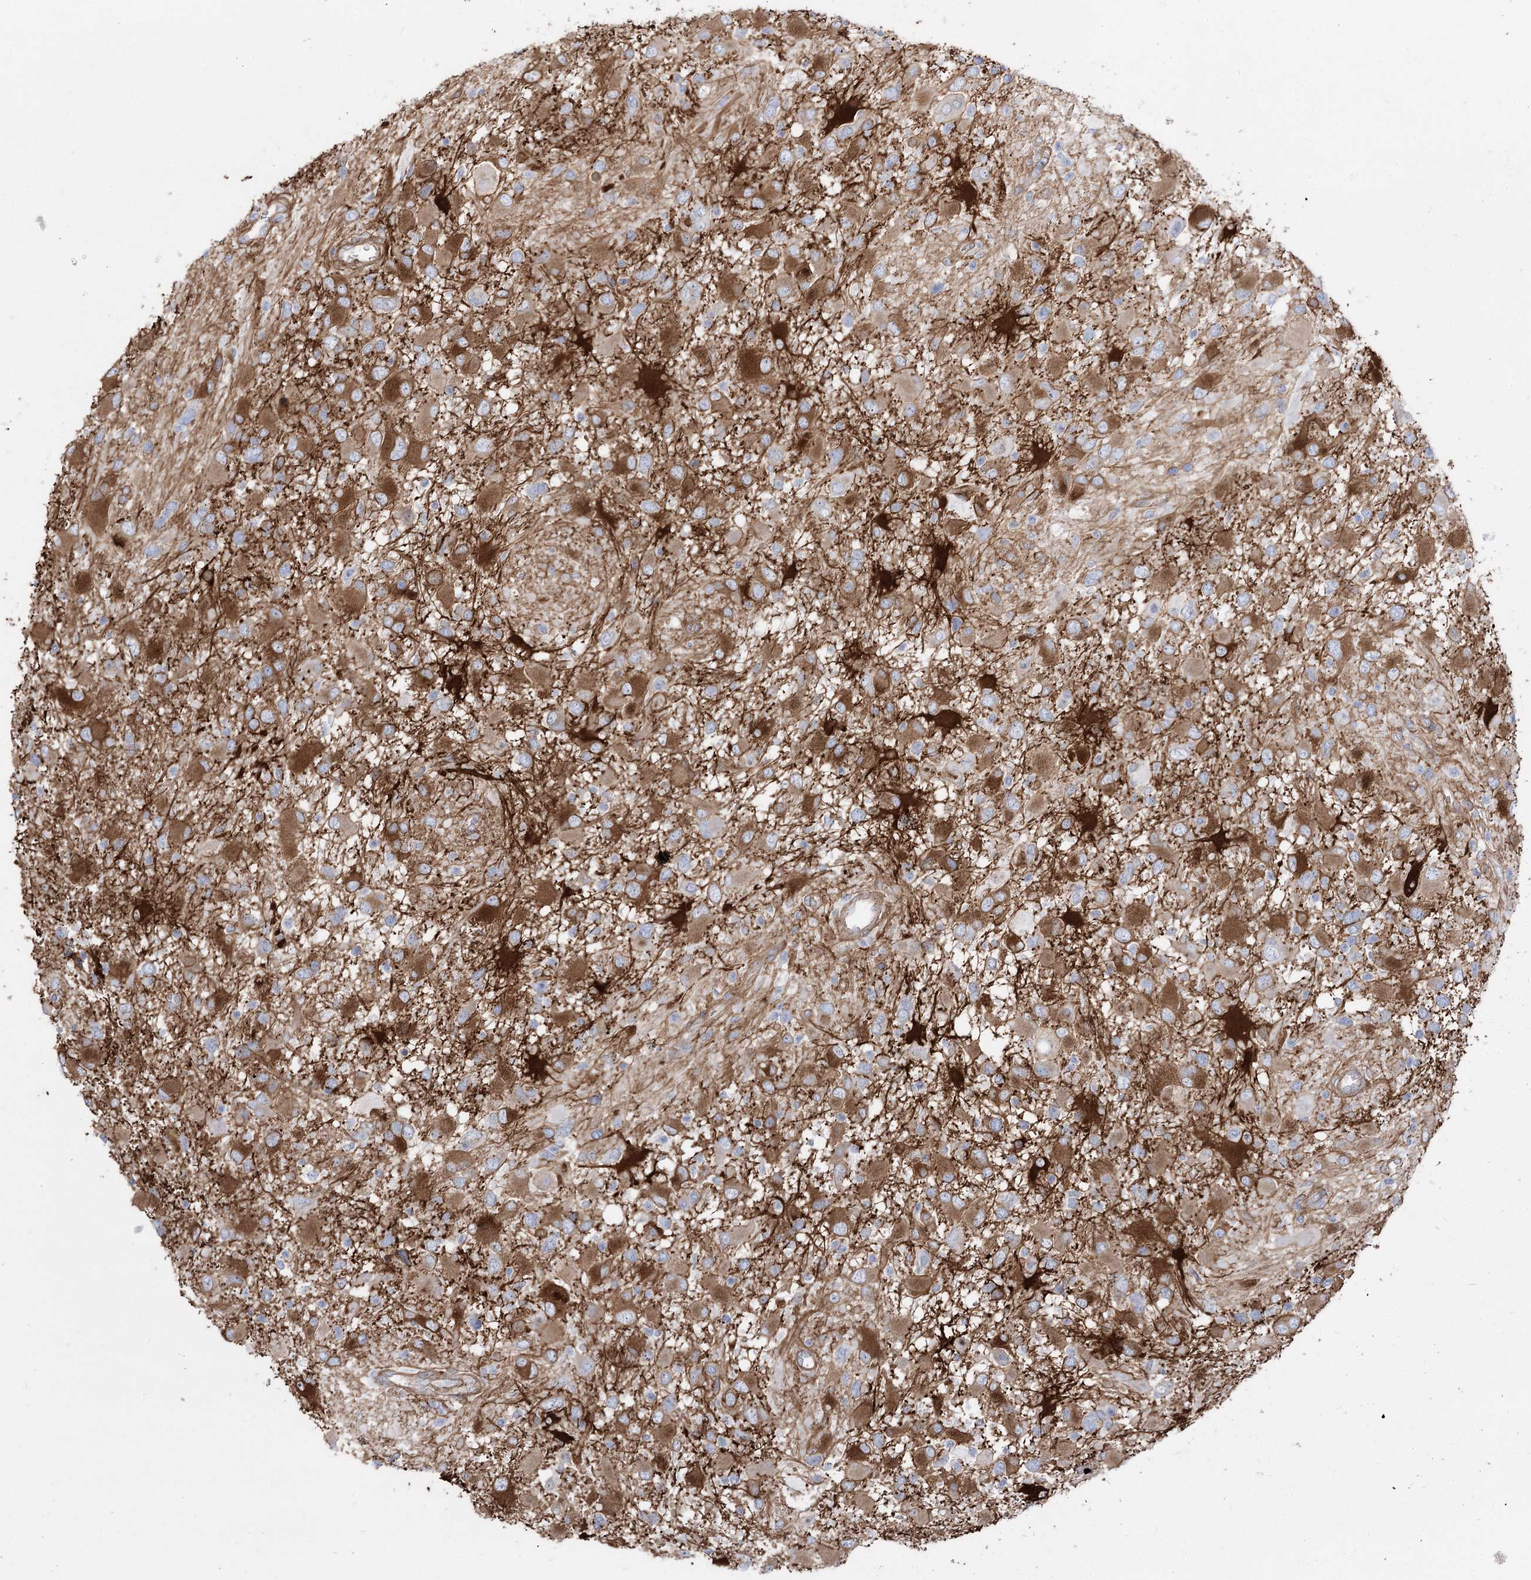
{"staining": {"intensity": "moderate", "quantity": ">75%", "location": "cytoplasmic/membranous"}, "tissue": "glioma", "cell_type": "Tumor cells", "image_type": "cancer", "snomed": [{"axis": "morphology", "description": "Glioma, malignant, High grade"}, {"axis": "topography", "description": "Brain"}], "caption": "Immunohistochemical staining of glioma displays medium levels of moderate cytoplasmic/membranous protein staining in about >75% of tumor cells. (Brightfield microscopy of DAB IHC at high magnification).", "gene": "PLEKHA5", "patient": {"sex": "male", "age": 53}}